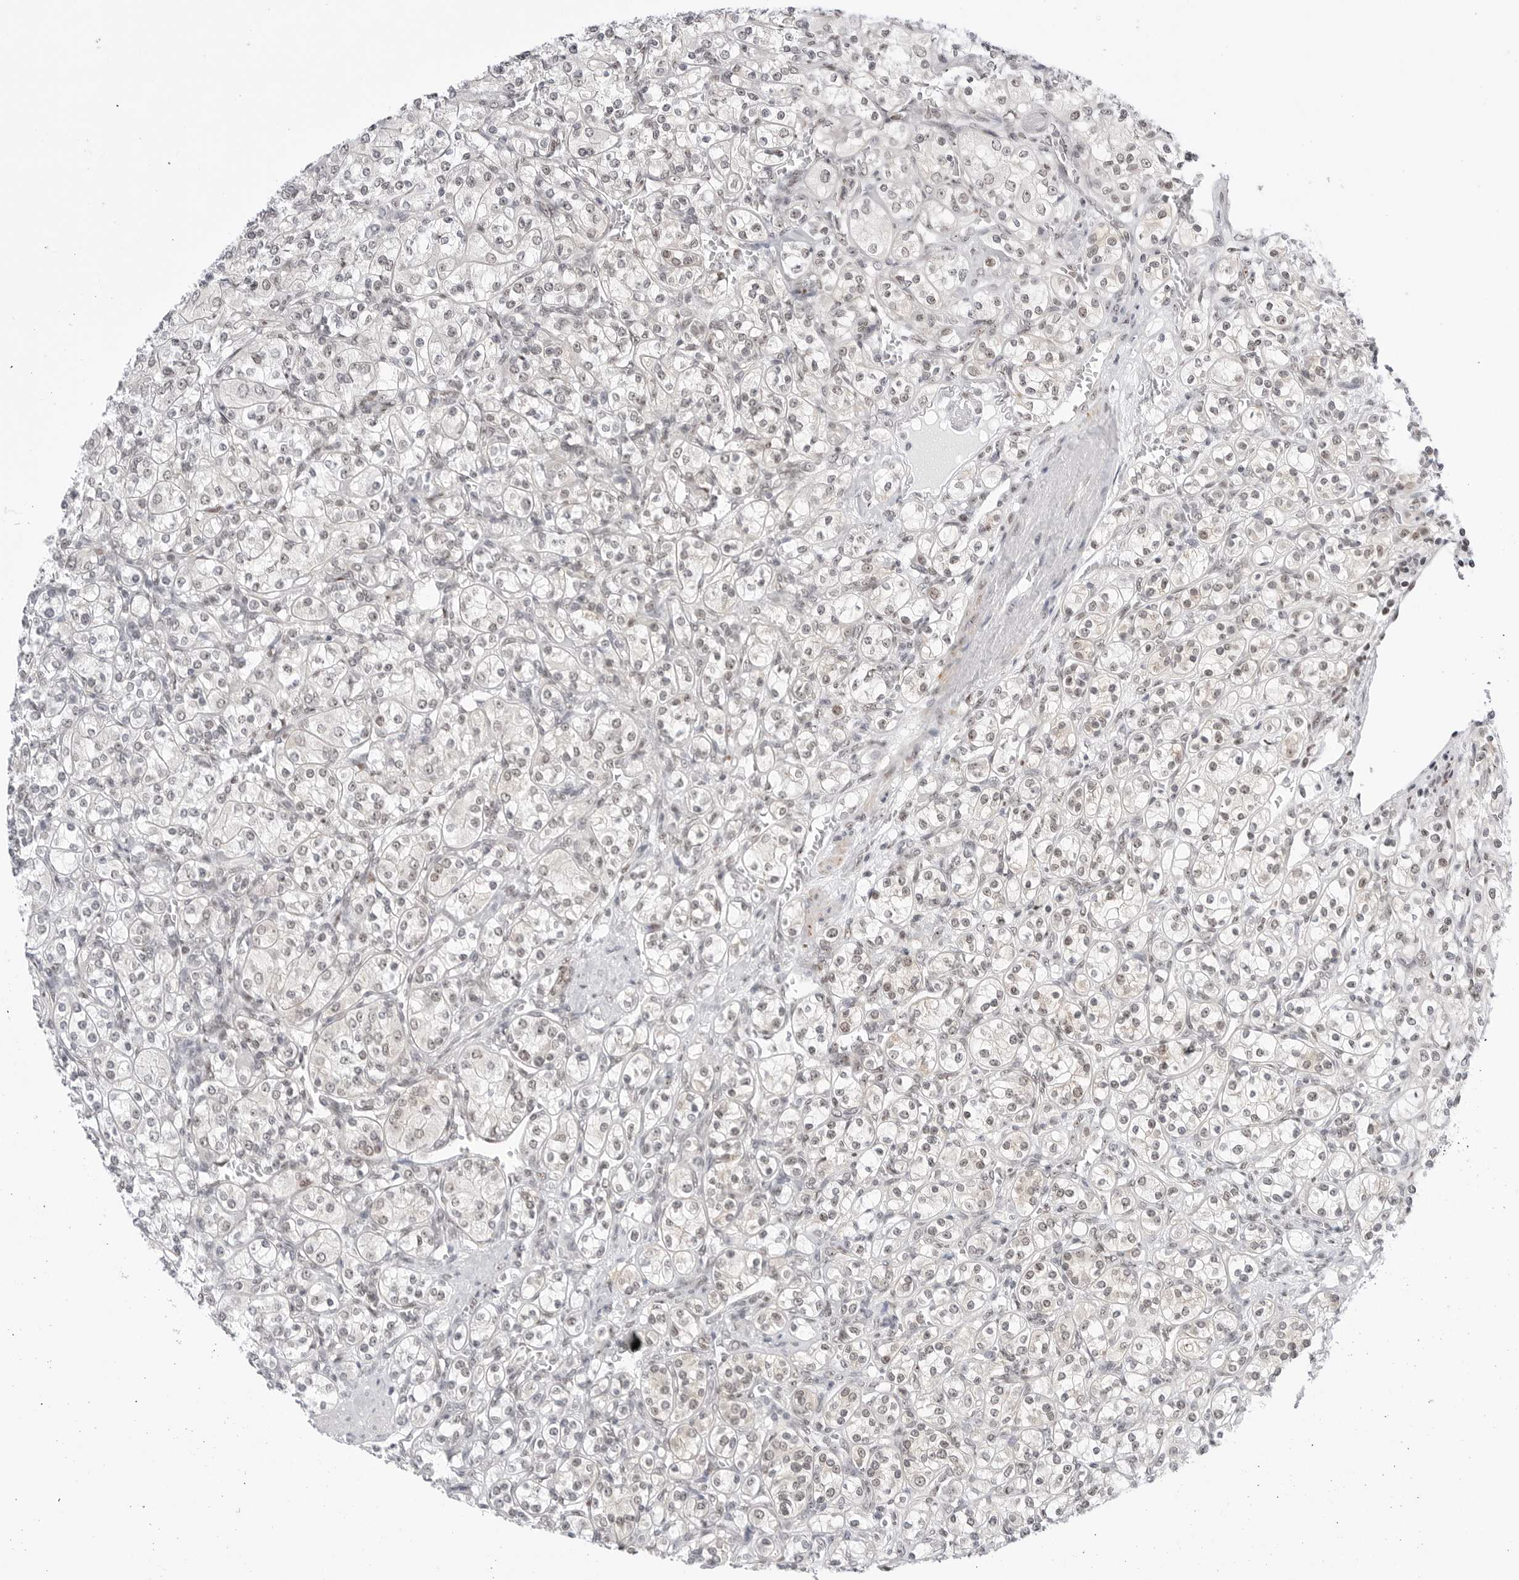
{"staining": {"intensity": "weak", "quantity": "<25%", "location": "nuclear"}, "tissue": "renal cancer", "cell_type": "Tumor cells", "image_type": "cancer", "snomed": [{"axis": "morphology", "description": "Adenocarcinoma, NOS"}, {"axis": "topography", "description": "Kidney"}], "caption": "An image of human adenocarcinoma (renal) is negative for staining in tumor cells.", "gene": "C1orf162", "patient": {"sex": "male", "age": 77}}